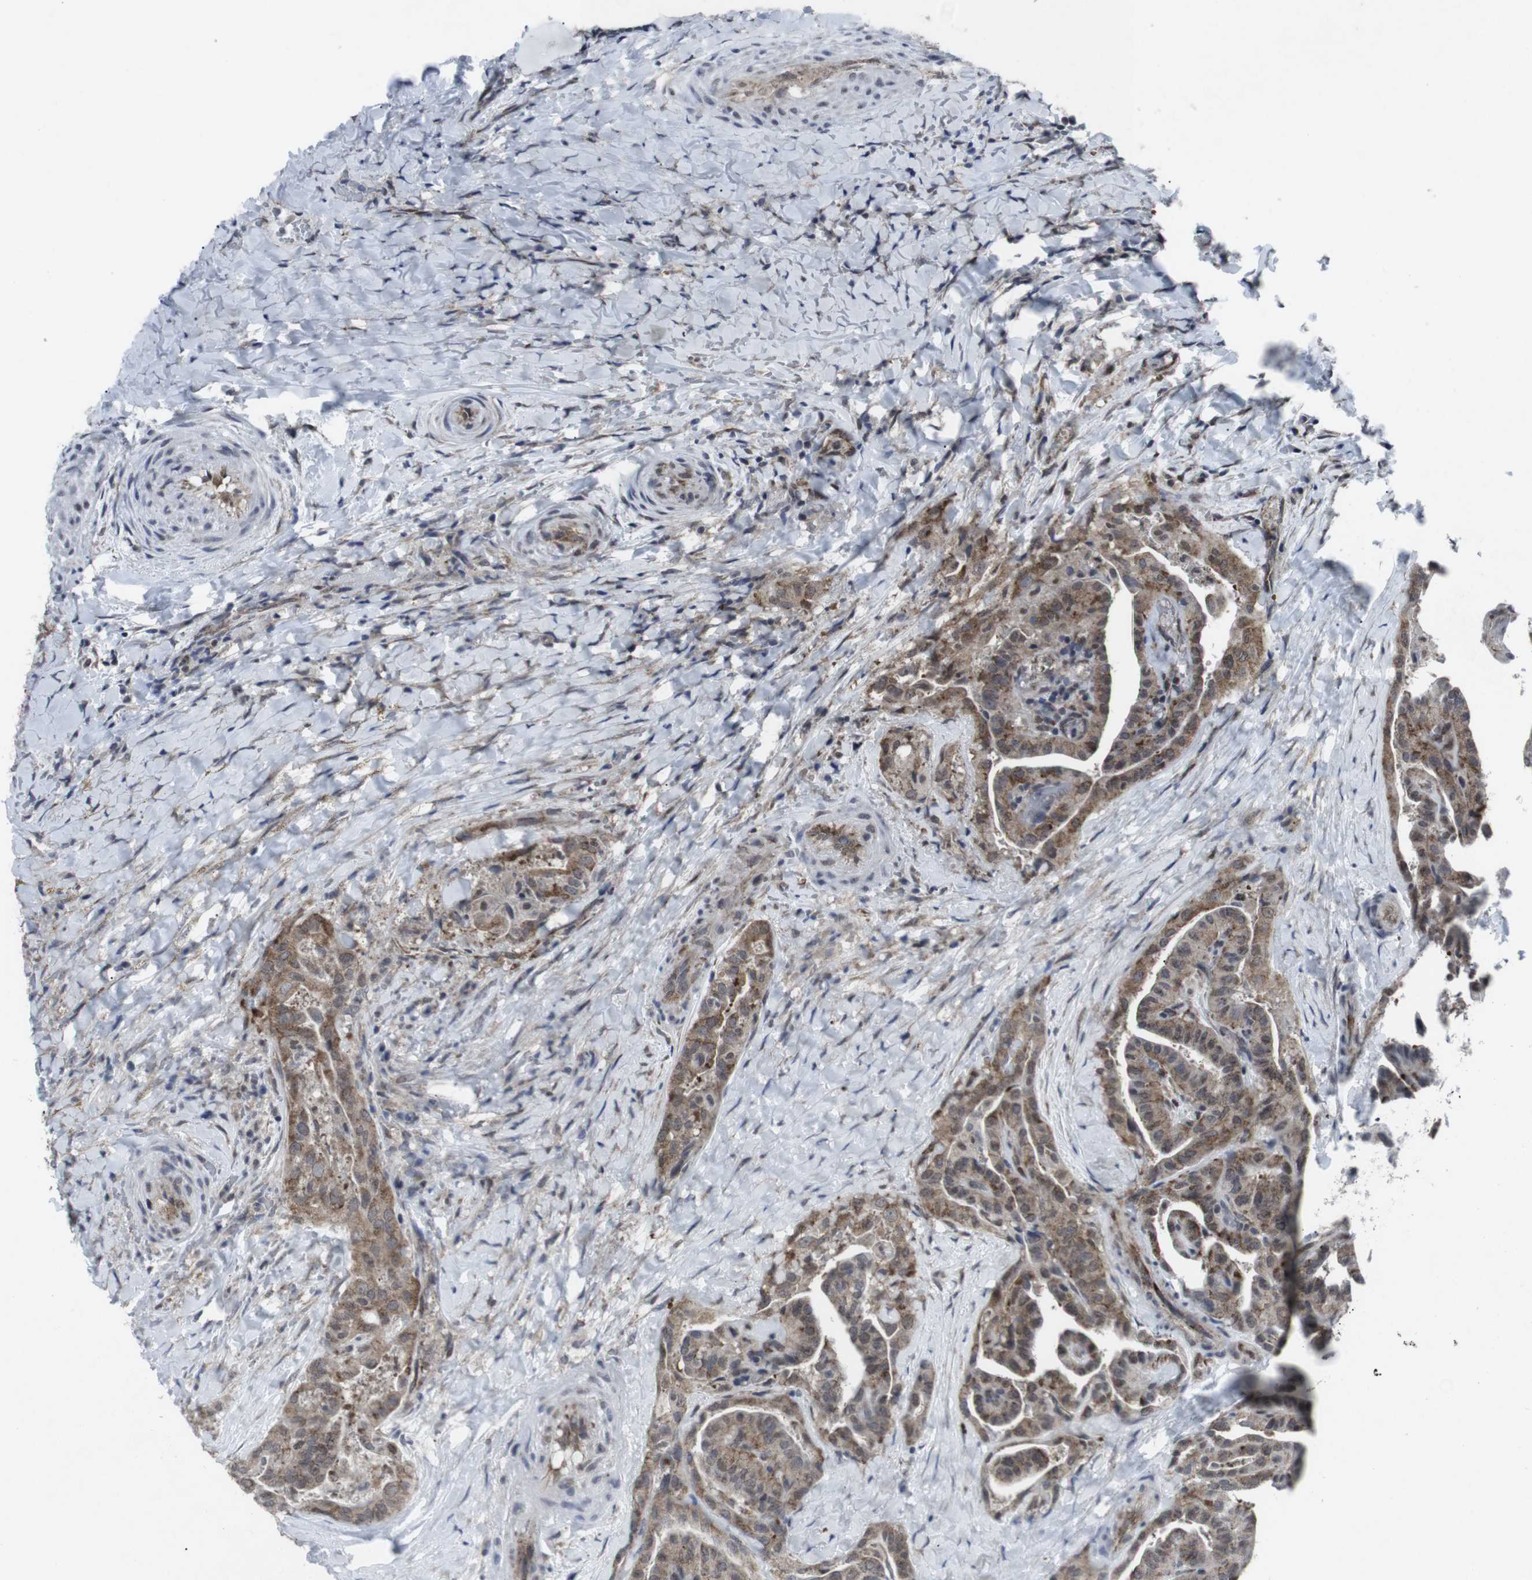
{"staining": {"intensity": "moderate", "quantity": ">75%", "location": "cytoplasmic/membranous"}, "tissue": "thyroid cancer", "cell_type": "Tumor cells", "image_type": "cancer", "snomed": [{"axis": "morphology", "description": "Papillary adenocarcinoma, NOS"}, {"axis": "topography", "description": "Thyroid gland"}], "caption": "Brown immunohistochemical staining in thyroid papillary adenocarcinoma demonstrates moderate cytoplasmic/membranous staining in about >75% of tumor cells. (DAB = brown stain, brightfield microscopy at high magnification).", "gene": "GEMIN2", "patient": {"sex": "male", "age": 77}}